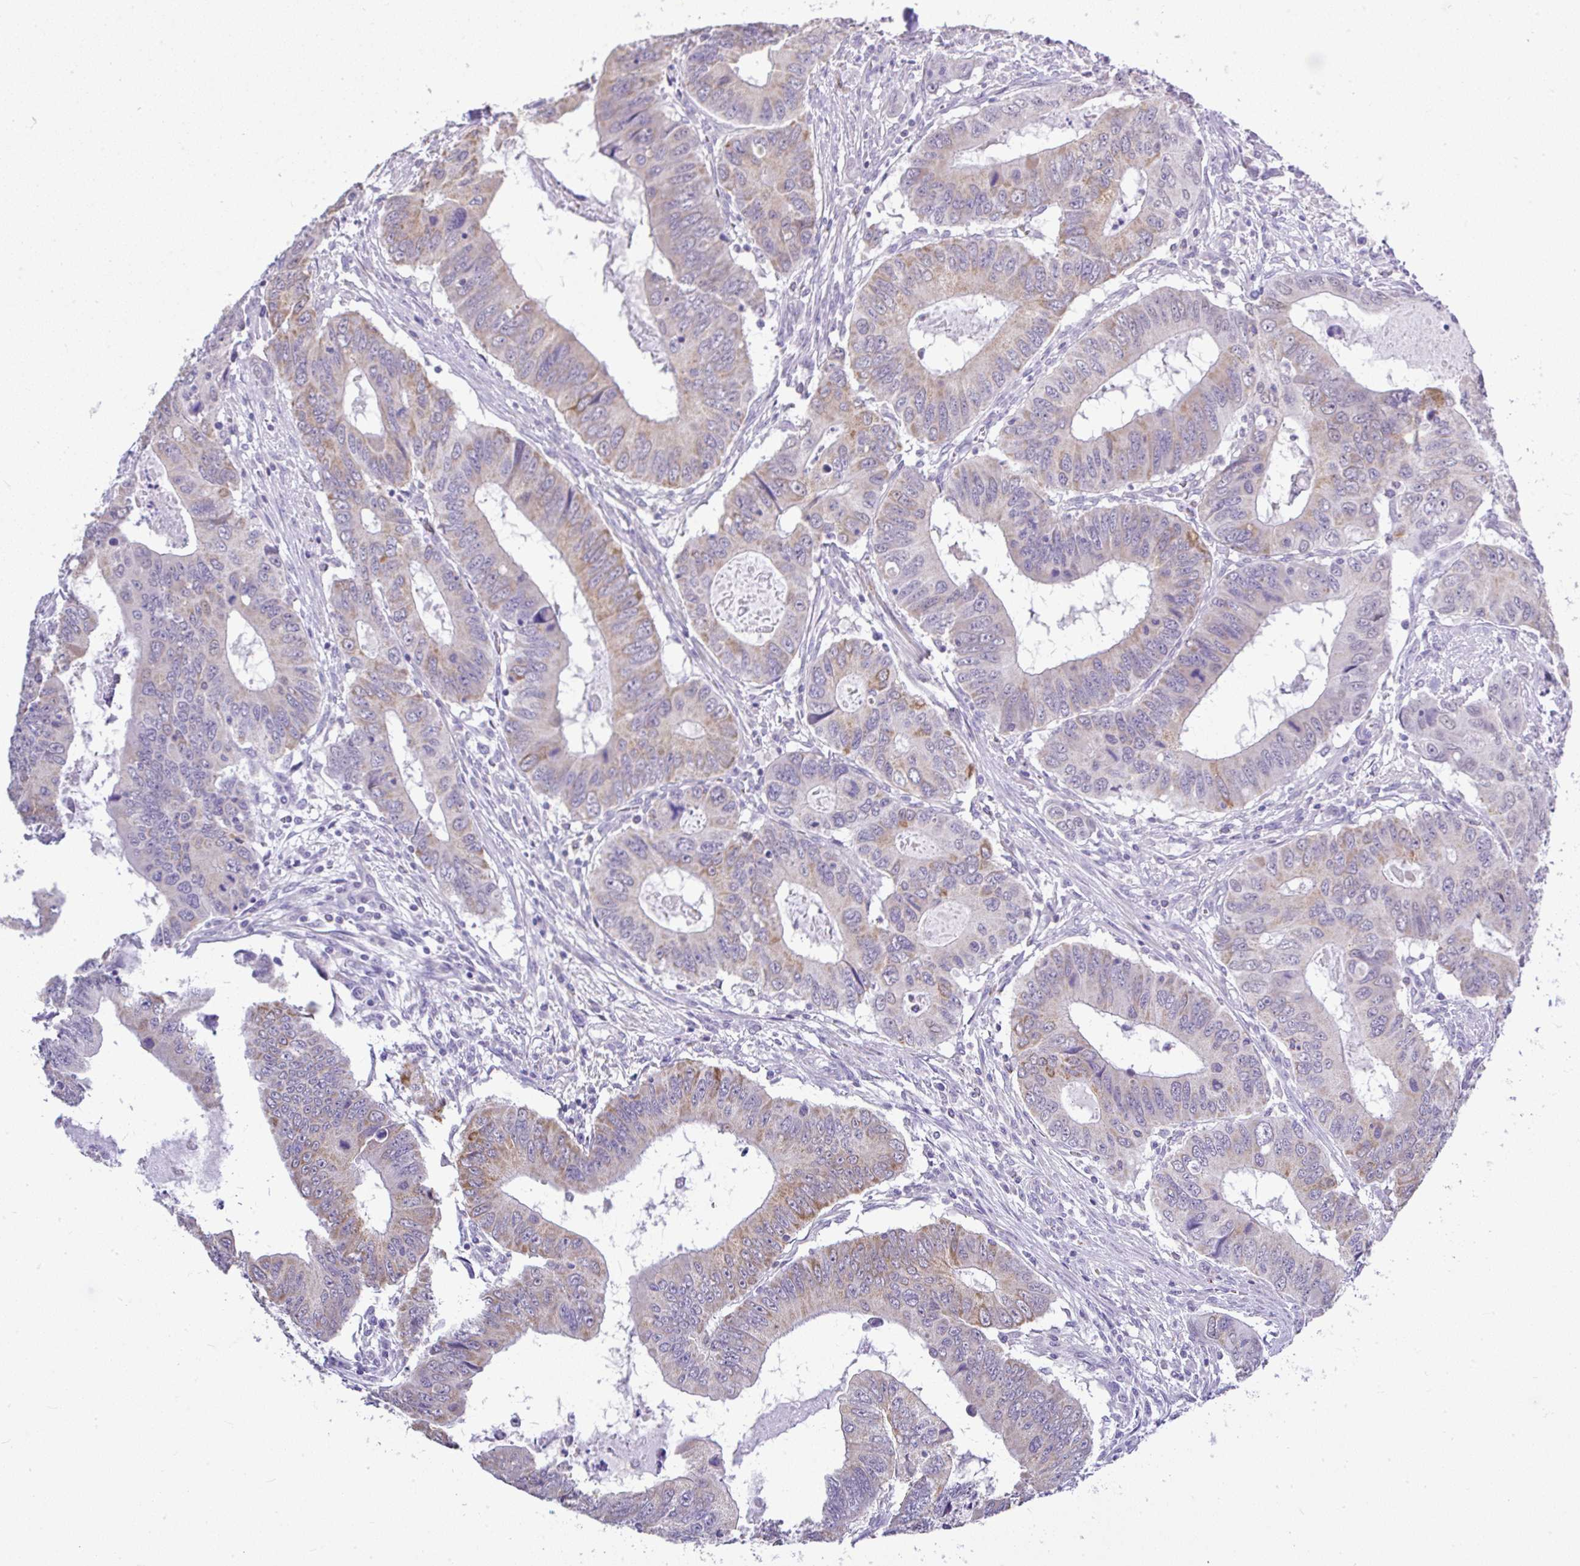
{"staining": {"intensity": "moderate", "quantity": "<25%", "location": "cytoplasmic/membranous"}, "tissue": "colorectal cancer", "cell_type": "Tumor cells", "image_type": "cancer", "snomed": [{"axis": "morphology", "description": "Adenocarcinoma, NOS"}, {"axis": "topography", "description": "Colon"}], "caption": "Tumor cells show low levels of moderate cytoplasmic/membranous expression in approximately <25% of cells in human colorectal cancer. Using DAB (3,3'-diaminobenzidine) (brown) and hematoxylin (blue) stains, captured at high magnification using brightfield microscopy.", "gene": "CTU1", "patient": {"sex": "male", "age": 53}}